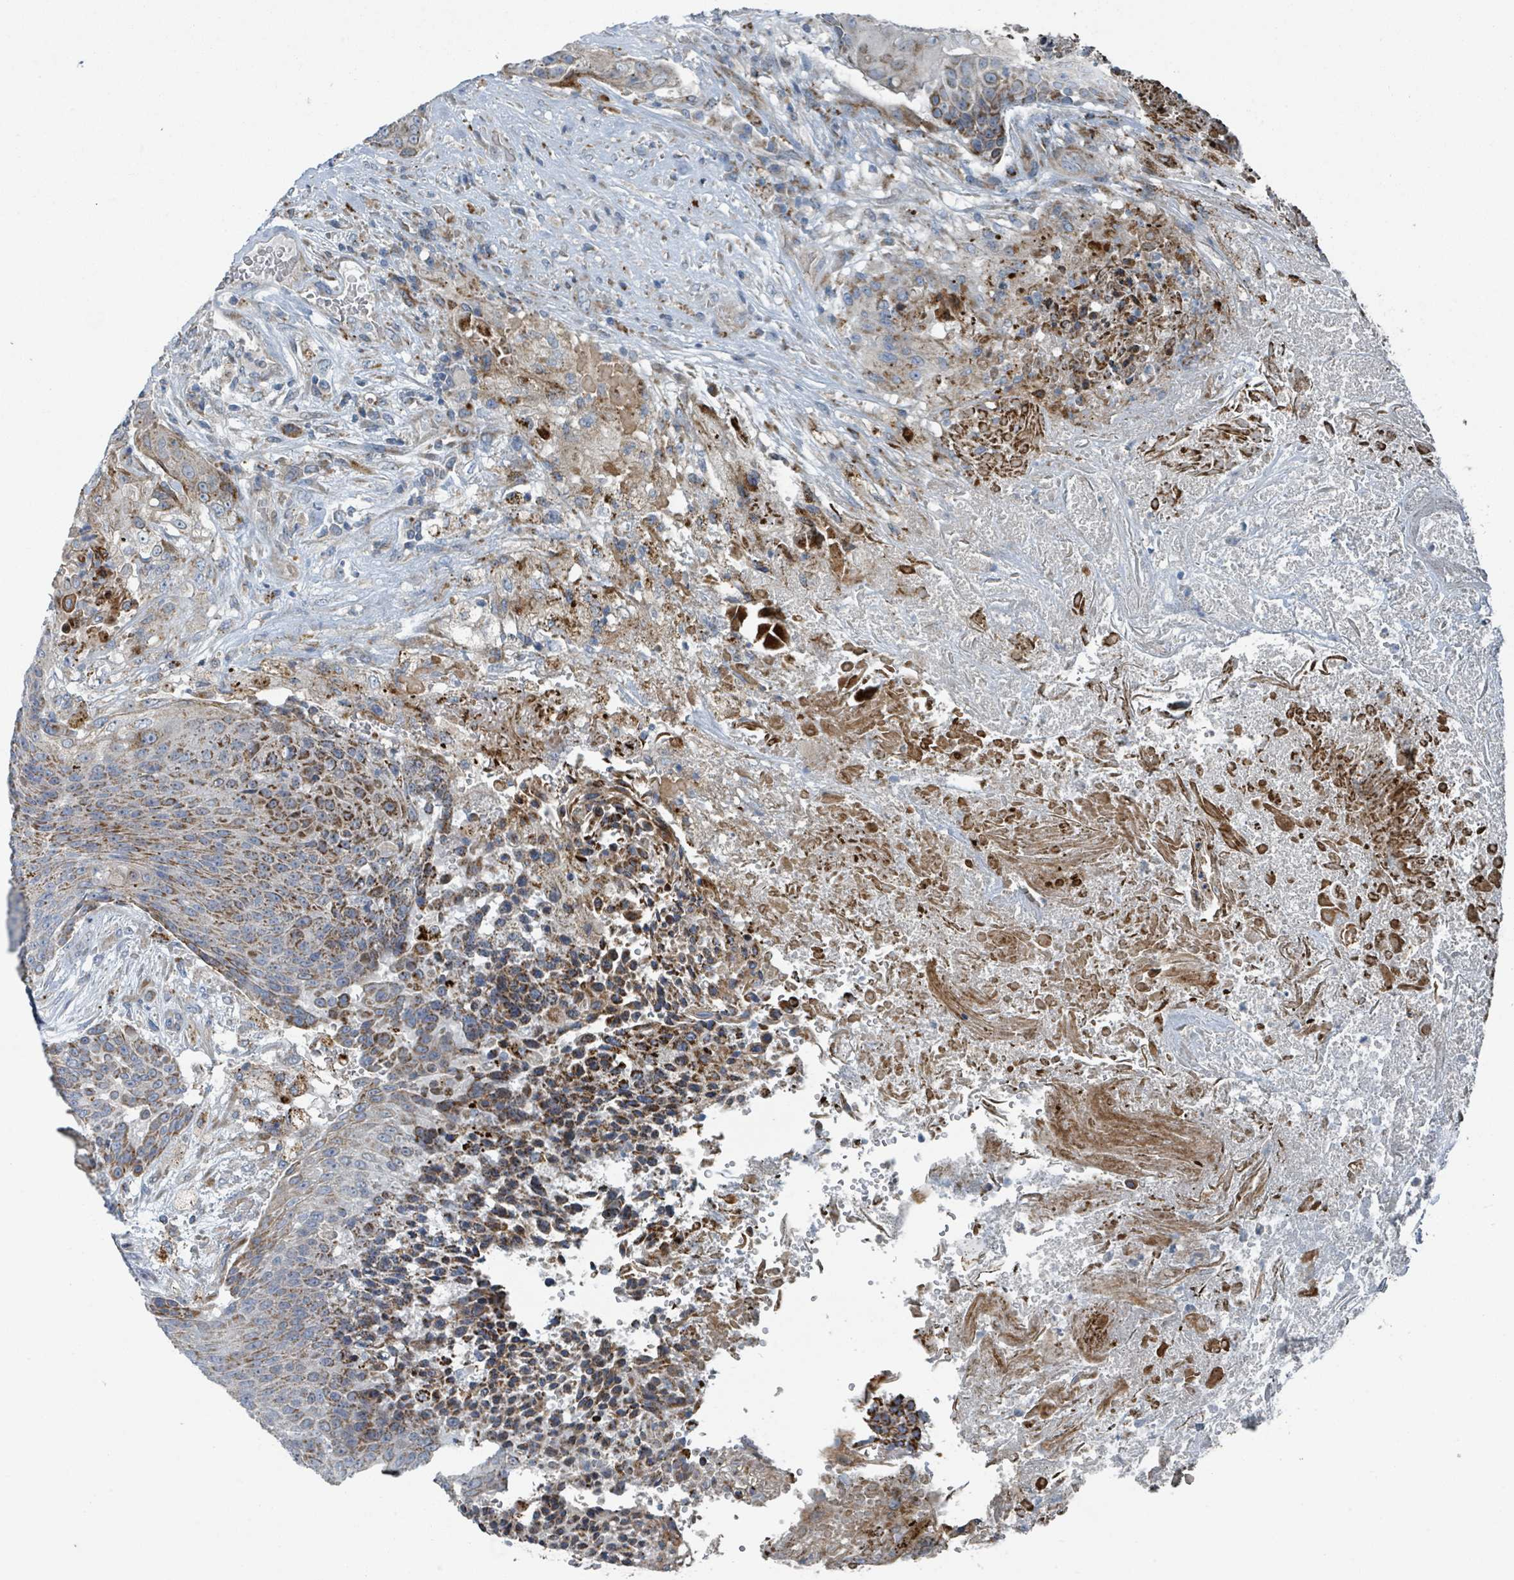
{"staining": {"intensity": "moderate", "quantity": "25%-75%", "location": "cytoplasmic/membranous"}, "tissue": "urothelial cancer", "cell_type": "Tumor cells", "image_type": "cancer", "snomed": [{"axis": "morphology", "description": "Urothelial carcinoma, High grade"}, {"axis": "topography", "description": "Urinary bladder"}], "caption": "Urothelial cancer stained for a protein (brown) demonstrates moderate cytoplasmic/membranous positive staining in approximately 25%-75% of tumor cells.", "gene": "DIPK2A", "patient": {"sex": "female", "age": 63}}